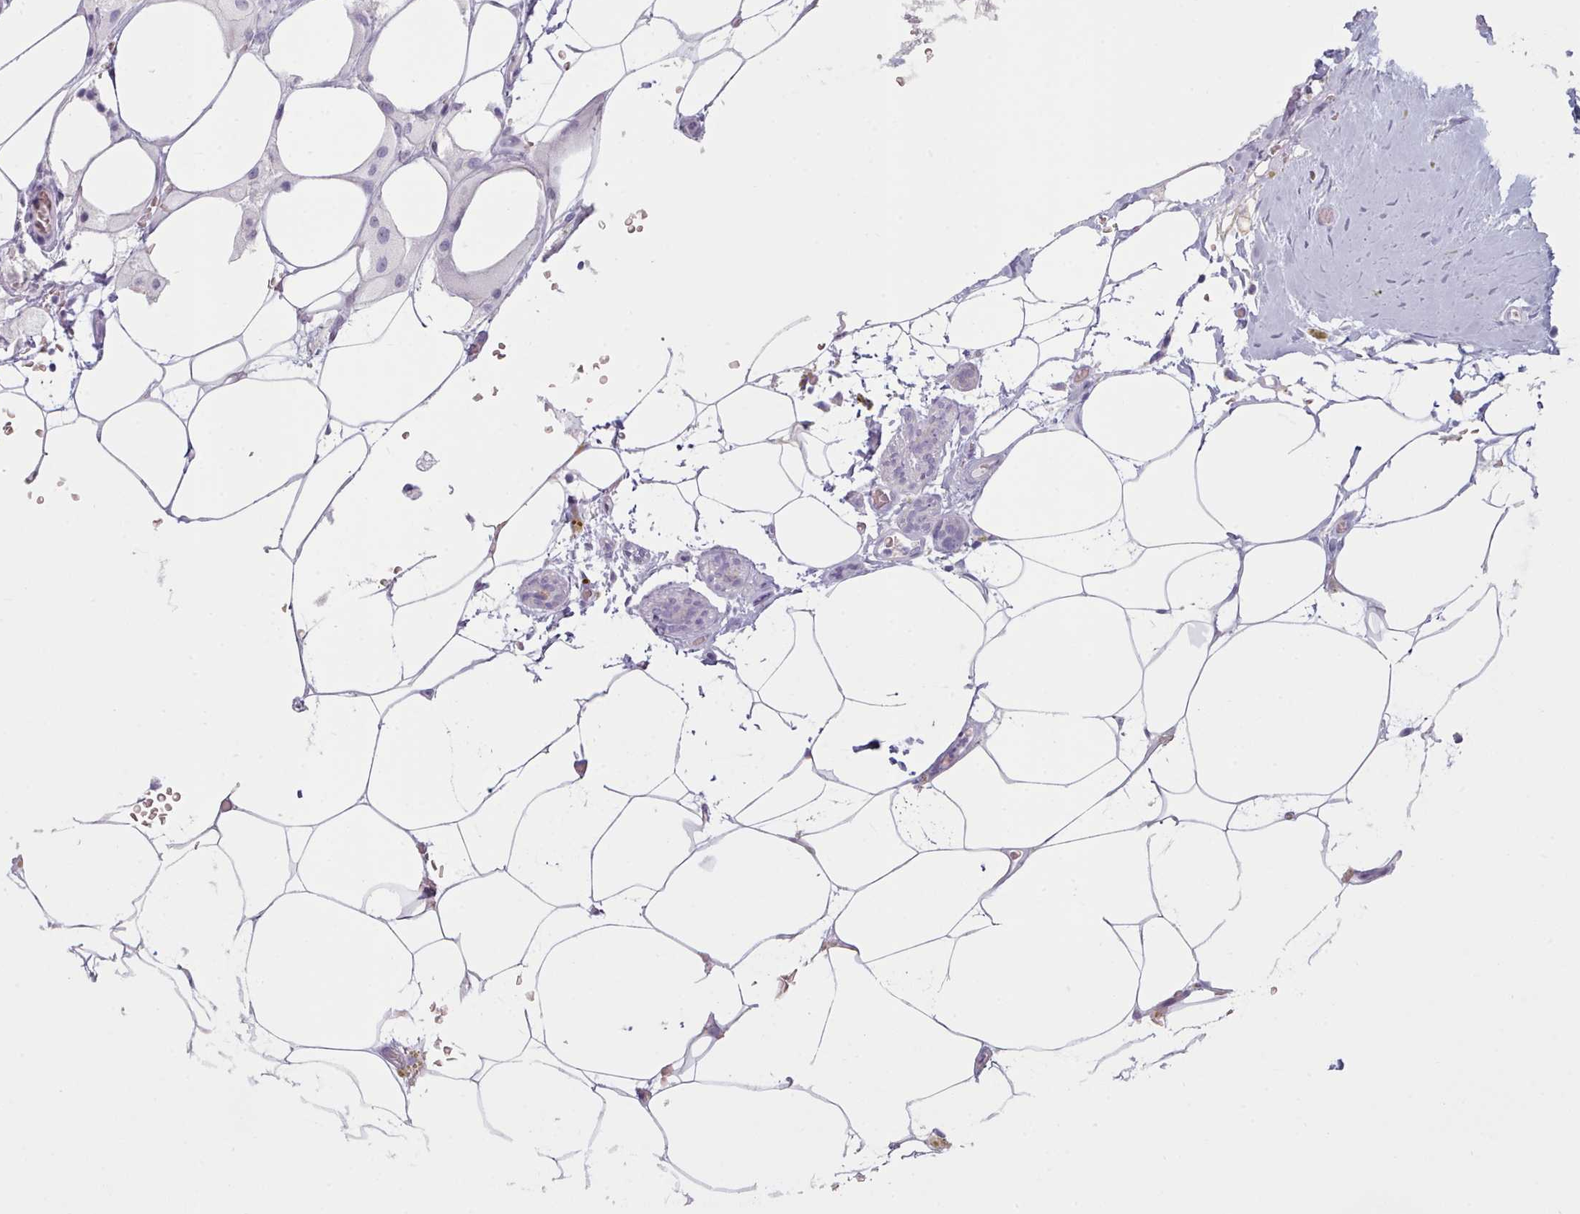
{"staining": {"intensity": "negative", "quantity": "none", "location": "none"}, "tissue": "breast cancer", "cell_type": "Tumor cells", "image_type": "cancer", "snomed": [{"axis": "morphology", "description": "Lobular carcinoma"}, {"axis": "topography", "description": "Breast"}], "caption": "Tumor cells show no significant protein staining in lobular carcinoma (breast).", "gene": "ZNF43", "patient": {"sex": "female", "age": 58}}